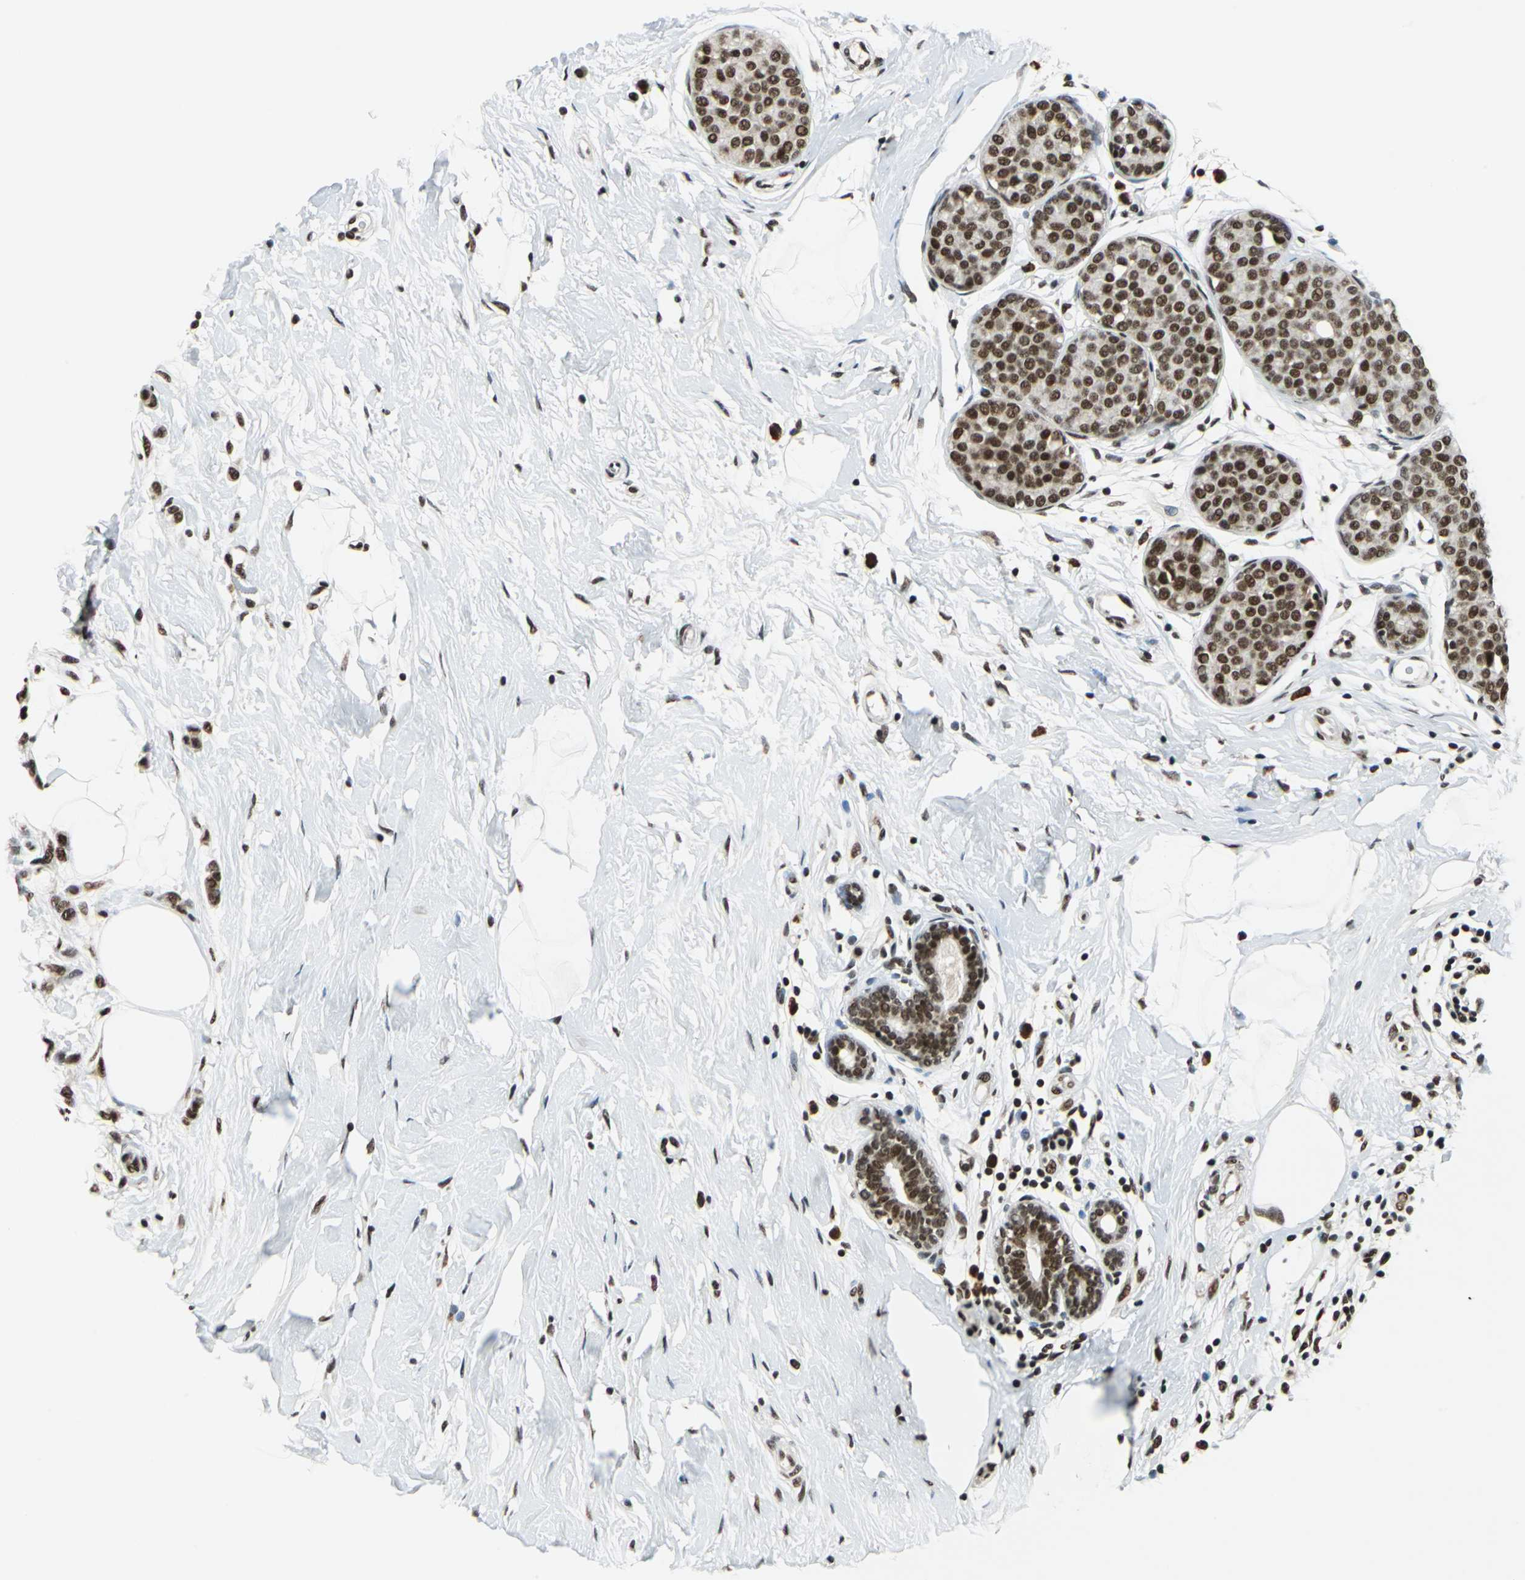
{"staining": {"intensity": "strong", "quantity": ">75%", "location": "nuclear"}, "tissue": "breast cancer", "cell_type": "Tumor cells", "image_type": "cancer", "snomed": [{"axis": "morphology", "description": "Lobular carcinoma, in situ"}, {"axis": "morphology", "description": "Lobular carcinoma"}, {"axis": "topography", "description": "Breast"}], "caption": "High-power microscopy captured an immunohistochemistry micrograph of breast cancer, revealing strong nuclear staining in about >75% of tumor cells.", "gene": "BCLAF1", "patient": {"sex": "female", "age": 41}}